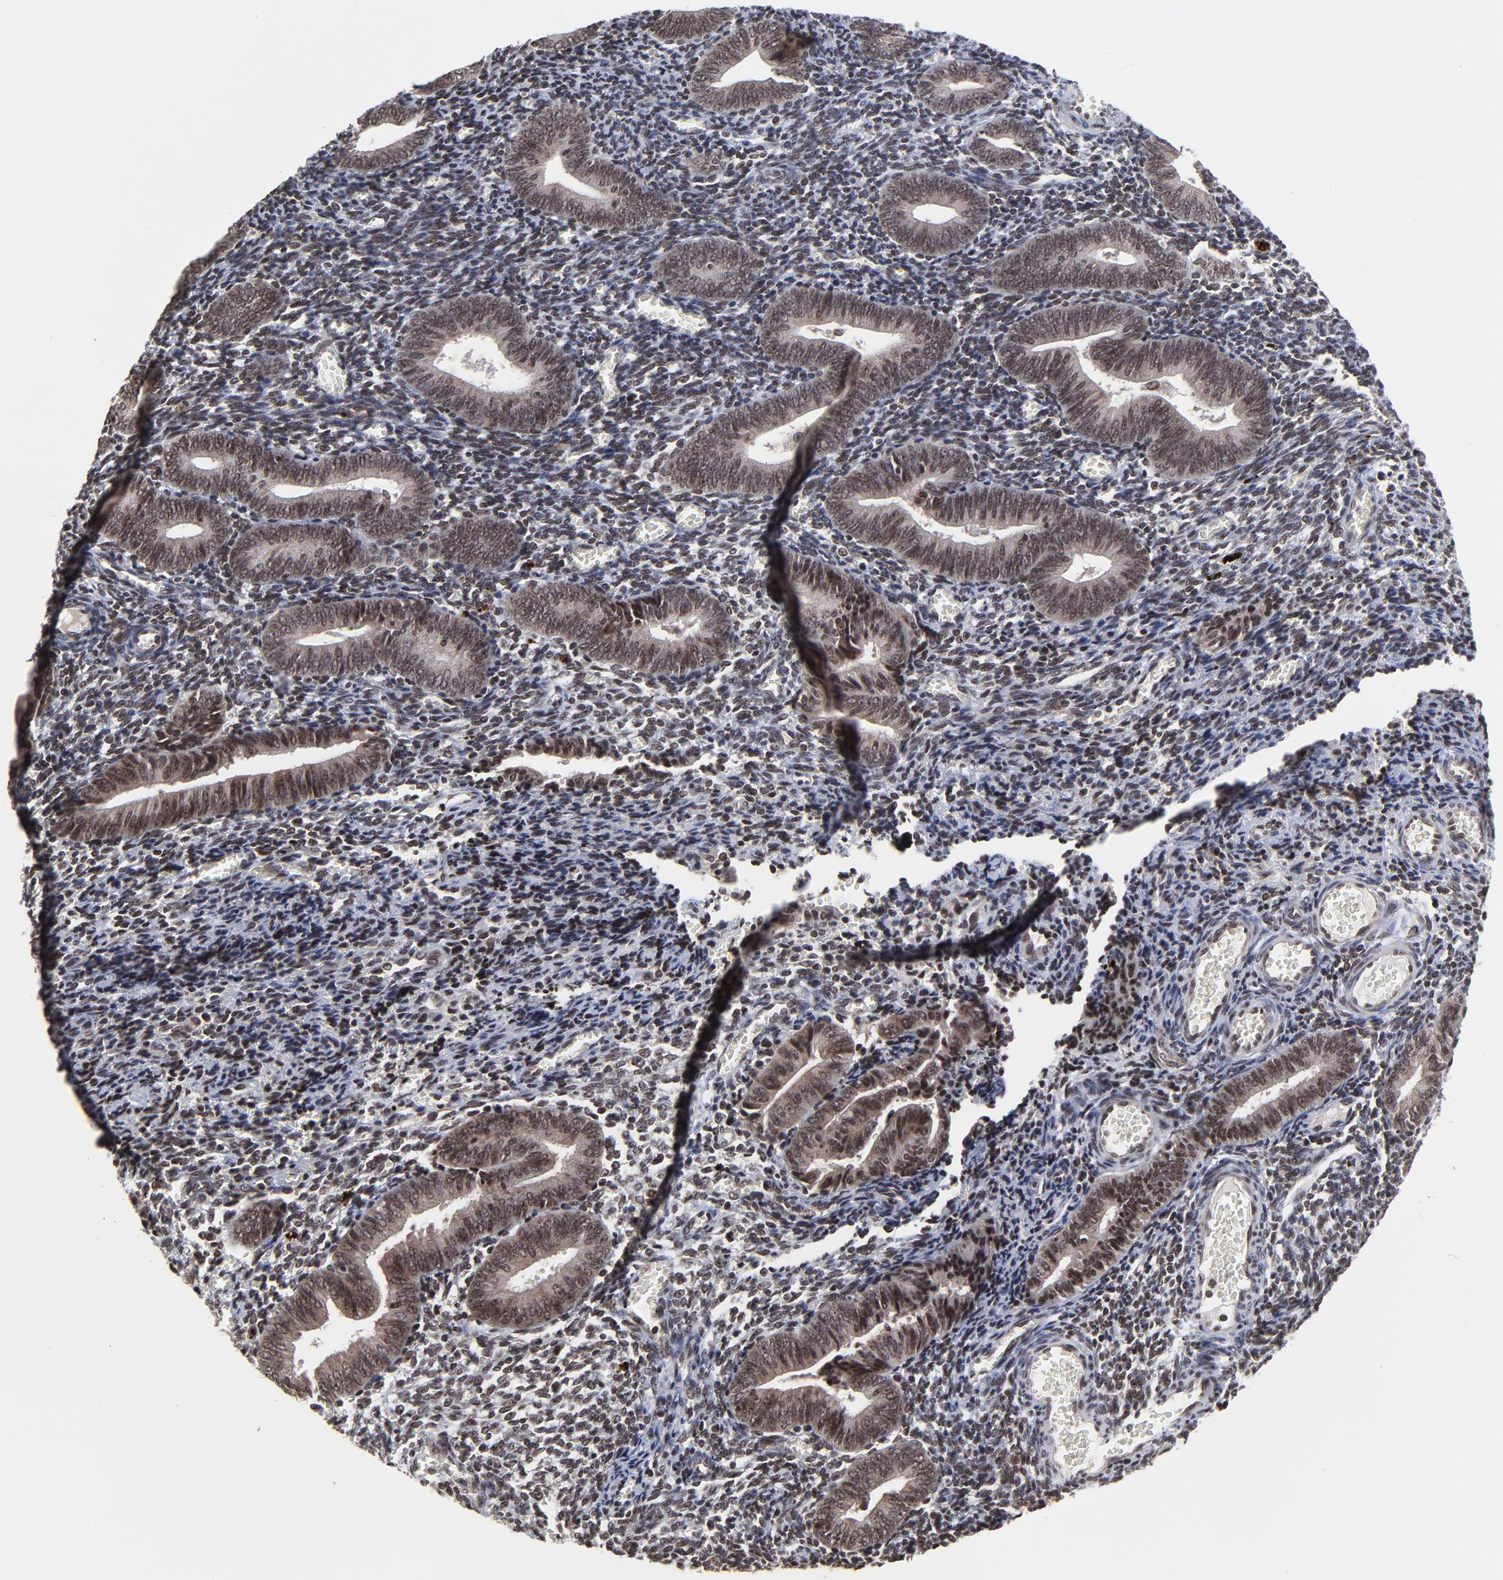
{"staining": {"intensity": "moderate", "quantity": ">75%", "location": "nuclear"}, "tissue": "endometrium", "cell_type": "Cells in endometrial stroma", "image_type": "normal", "snomed": [{"axis": "morphology", "description": "Normal tissue, NOS"}, {"axis": "topography", "description": "Uterus"}, {"axis": "topography", "description": "Endometrium"}], "caption": "This histopathology image demonstrates immunohistochemistry (IHC) staining of unremarkable human endometrium, with medium moderate nuclear staining in approximately >75% of cells in endometrial stroma.", "gene": "ZNF777", "patient": {"sex": "female", "age": 33}}